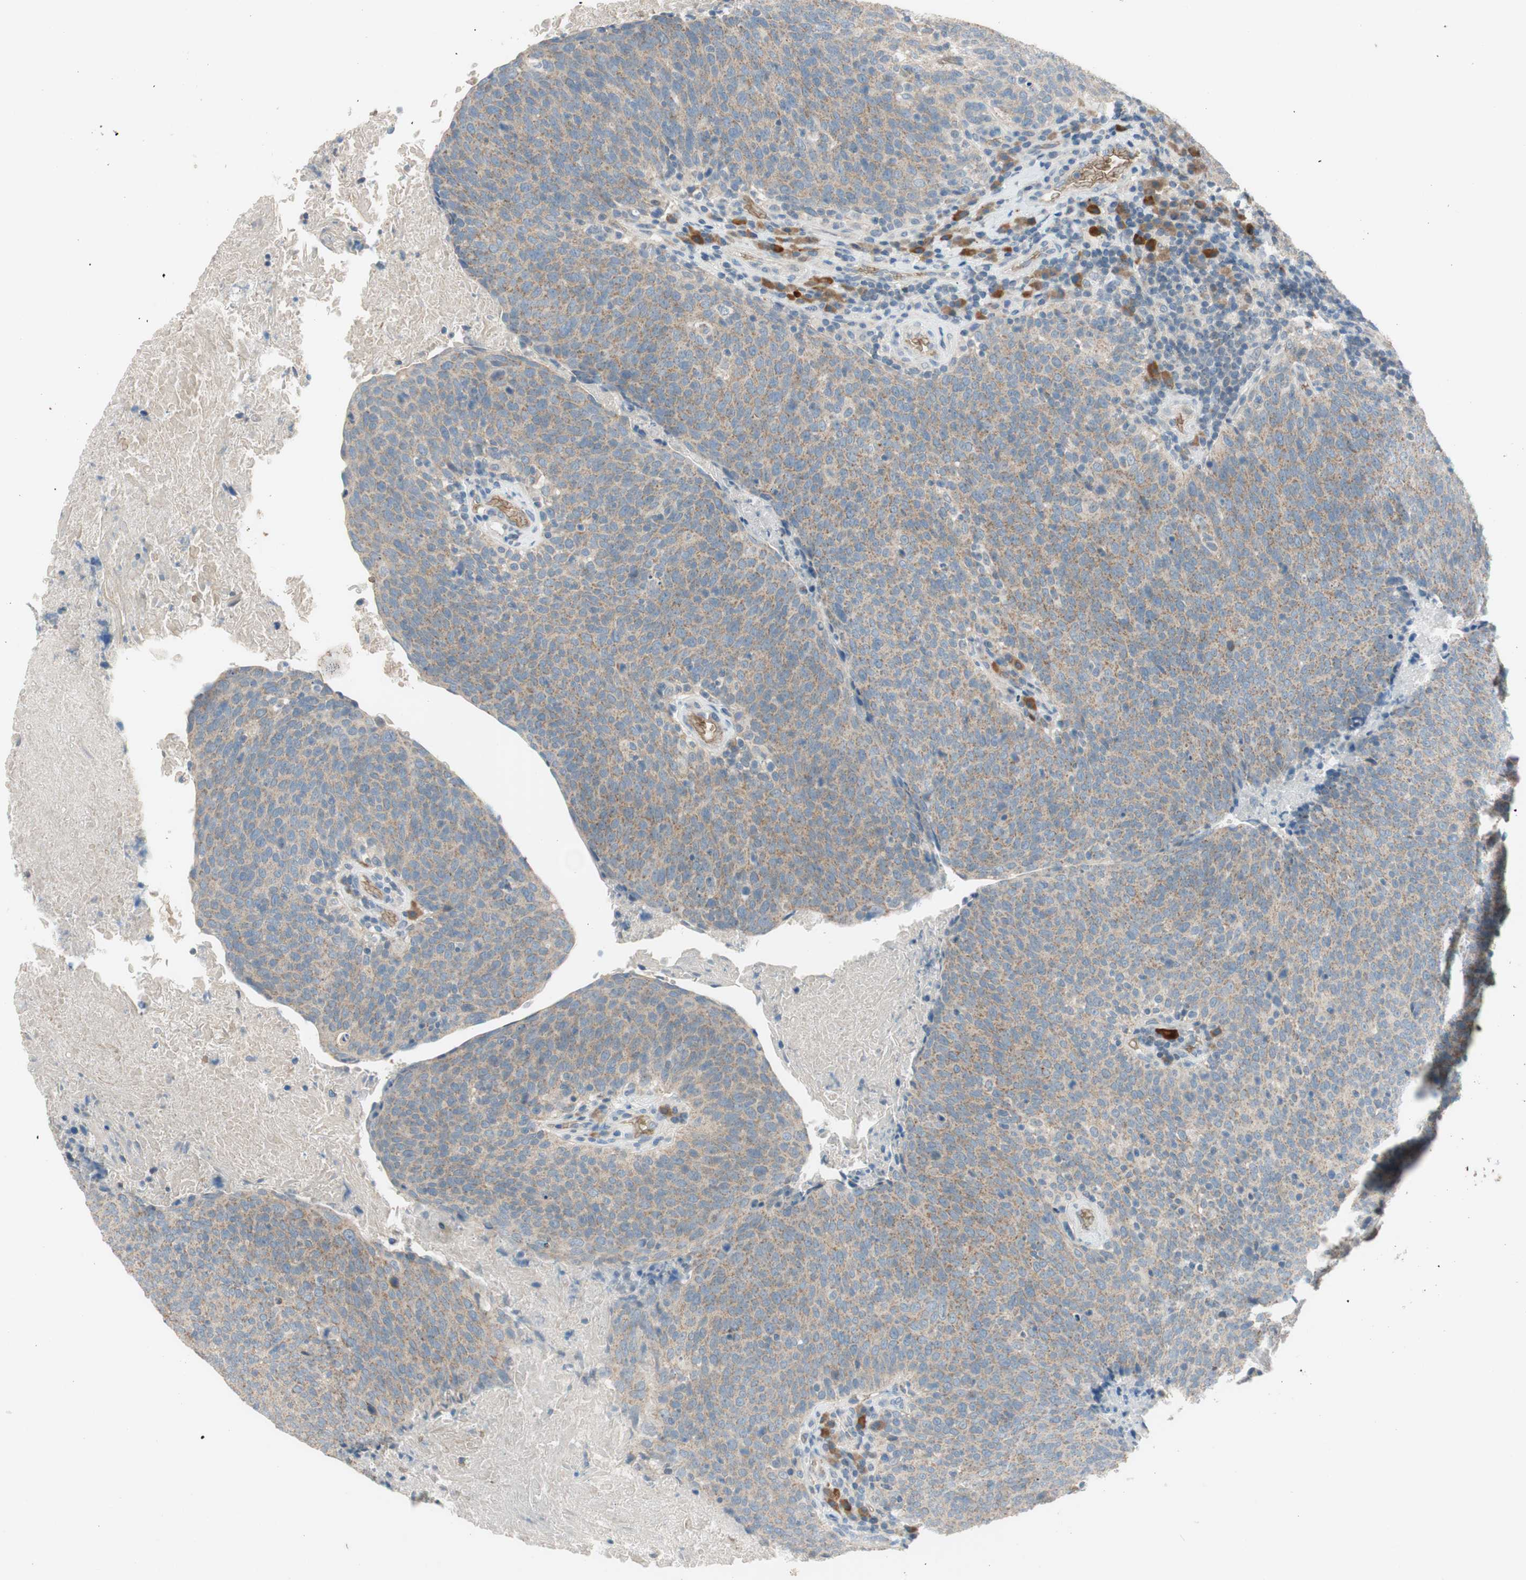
{"staining": {"intensity": "moderate", "quantity": ">75%", "location": "cytoplasmic/membranous"}, "tissue": "head and neck cancer", "cell_type": "Tumor cells", "image_type": "cancer", "snomed": [{"axis": "morphology", "description": "Squamous cell carcinoma, NOS"}, {"axis": "morphology", "description": "Squamous cell carcinoma, metastatic, NOS"}, {"axis": "topography", "description": "Lymph node"}, {"axis": "topography", "description": "Head-Neck"}], "caption": "Head and neck squamous cell carcinoma stained for a protein (brown) demonstrates moderate cytoplasmic/membranous positive positivity in about >75% of tumor cells.", "gene": "GYPC", "patient": {"sex": "male", "age": 62}}